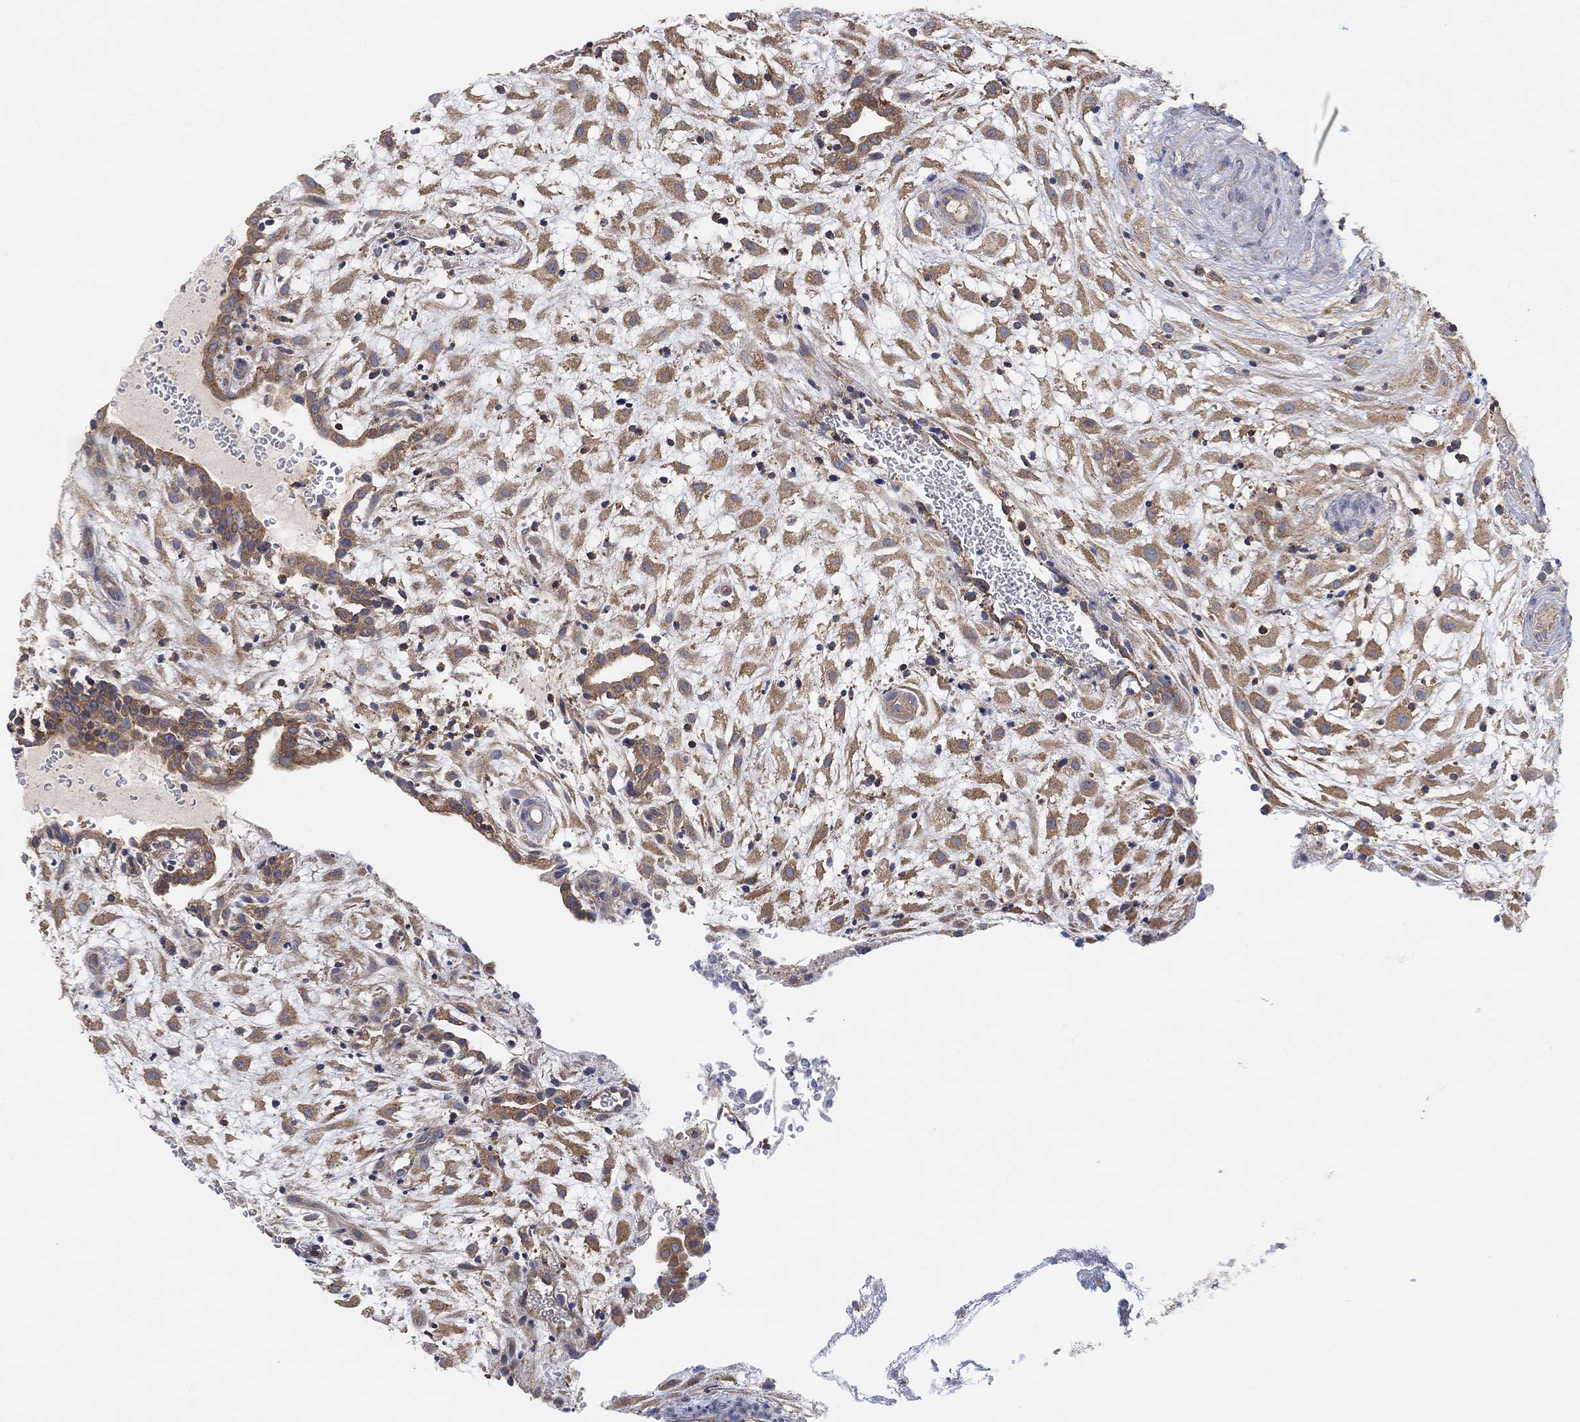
{"staining": {"intensity": "moderate", "quantity": ">75%", "location": "cytoplasmic/membranous"}, "tissue": "placenta", "cell_type": "Decidual cells", "image_type": "normal", "snomed": [{"axis": "morphology", "description": "Normal tissue, NOS"}, {"axis": "topography", "description": "Placenta"}], "caption": "Placenta stained with DAB IHC demonstrates medium levels of moderate cytoplasmic/membranous staining in approximately >75% of decidual cells.", "gene": "BLOC1S3", "patient": {"sex": "female", "age": 24}}